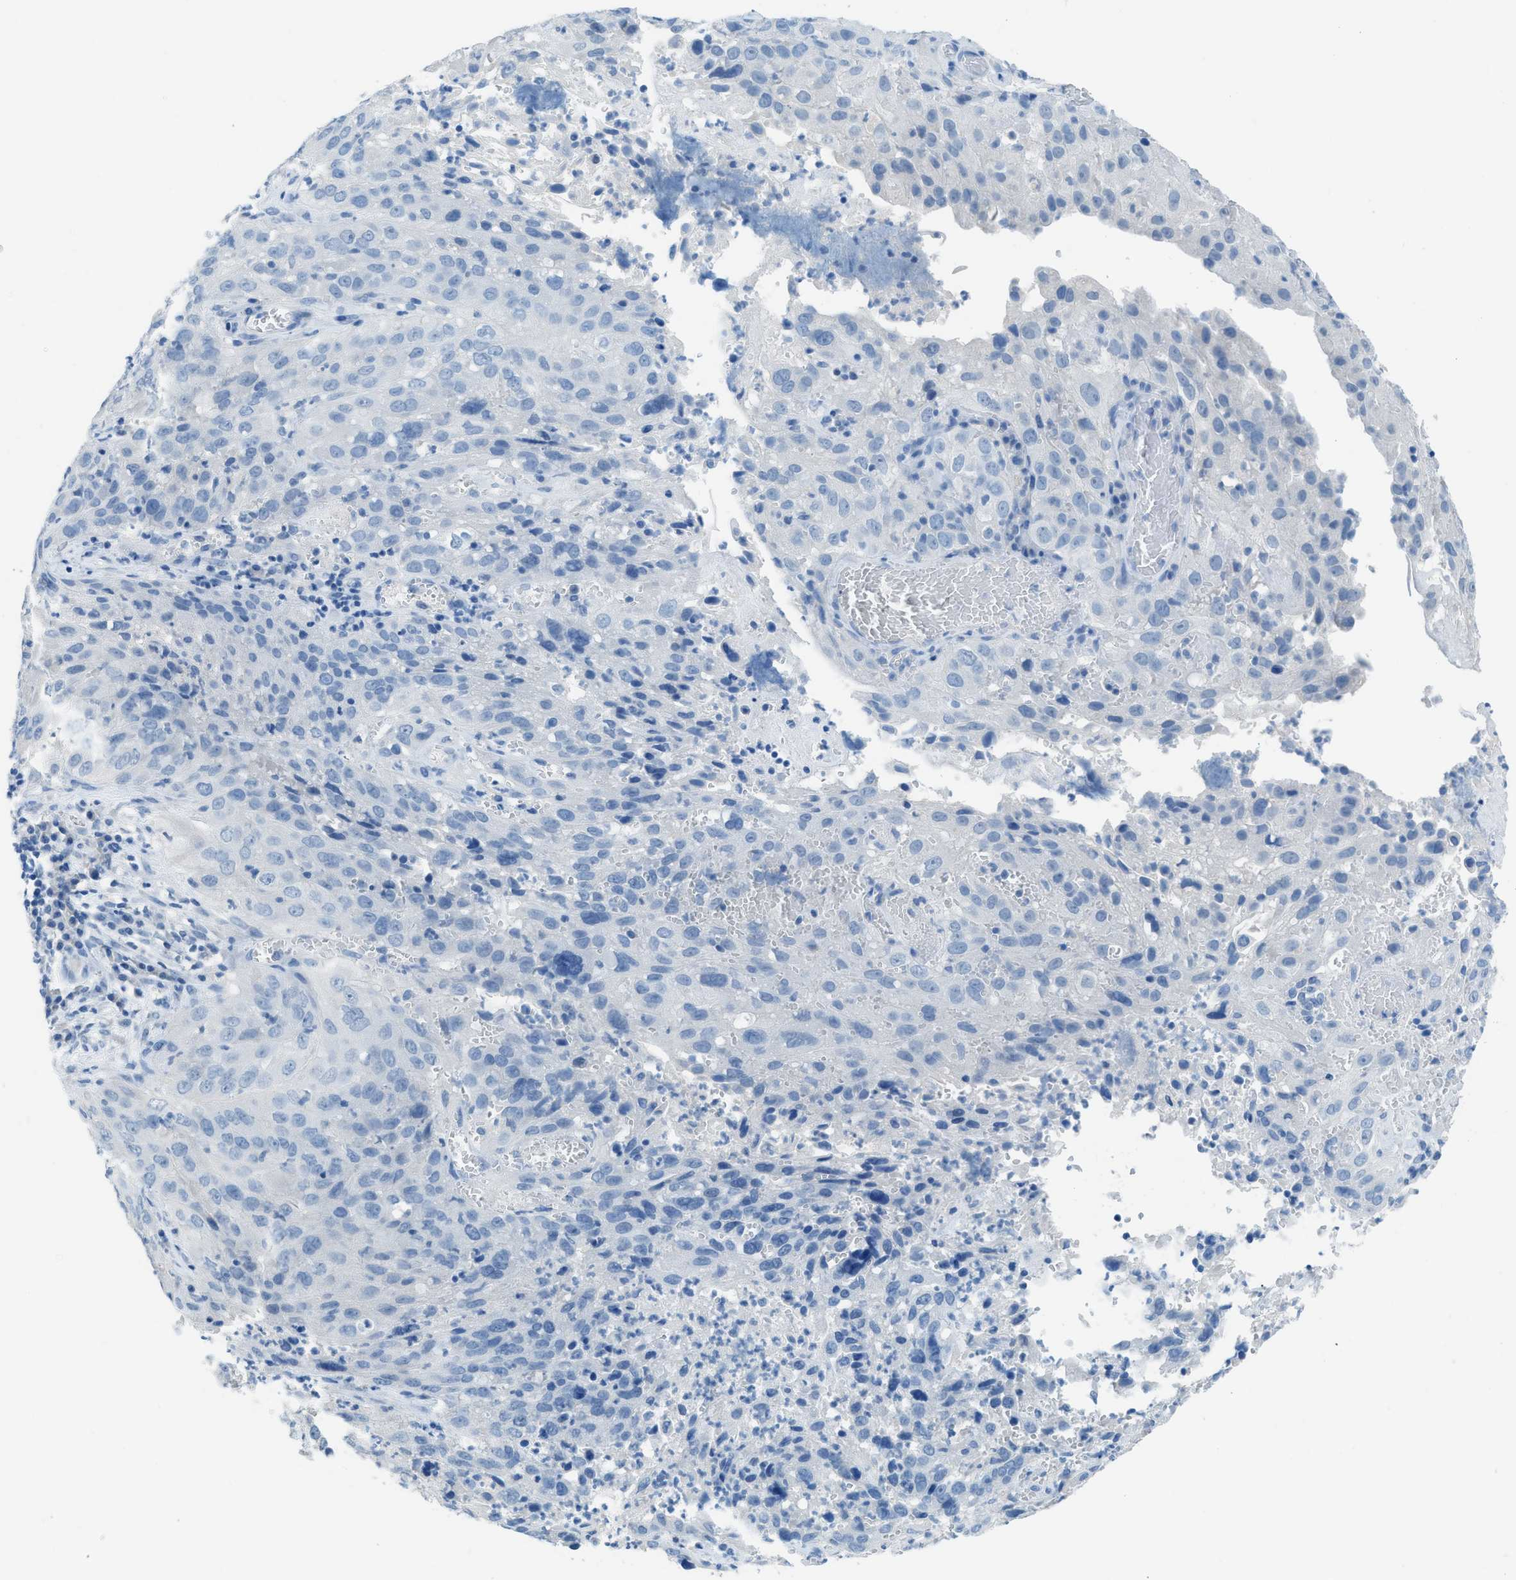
{"staining": {"intensity": "negative", "quantity": "none", "location": "none"}, "tissue": "cervical cancer", "cell_type": "Tumor cells", "image_type": "cancer", "snomed": [{"axis": "morphology", "description": "Squamous cell carcinoma, NOS"}, {"axis": "topography", "description": "Cervix"}], "caption": "High power microscopy micrograph of an immunohistochemistry (IHC) image of cervical cancer, revealing no significant positivity in tumor cells.", "gene": "ACAN", "patient": {"sex": "female", "age": 32}}